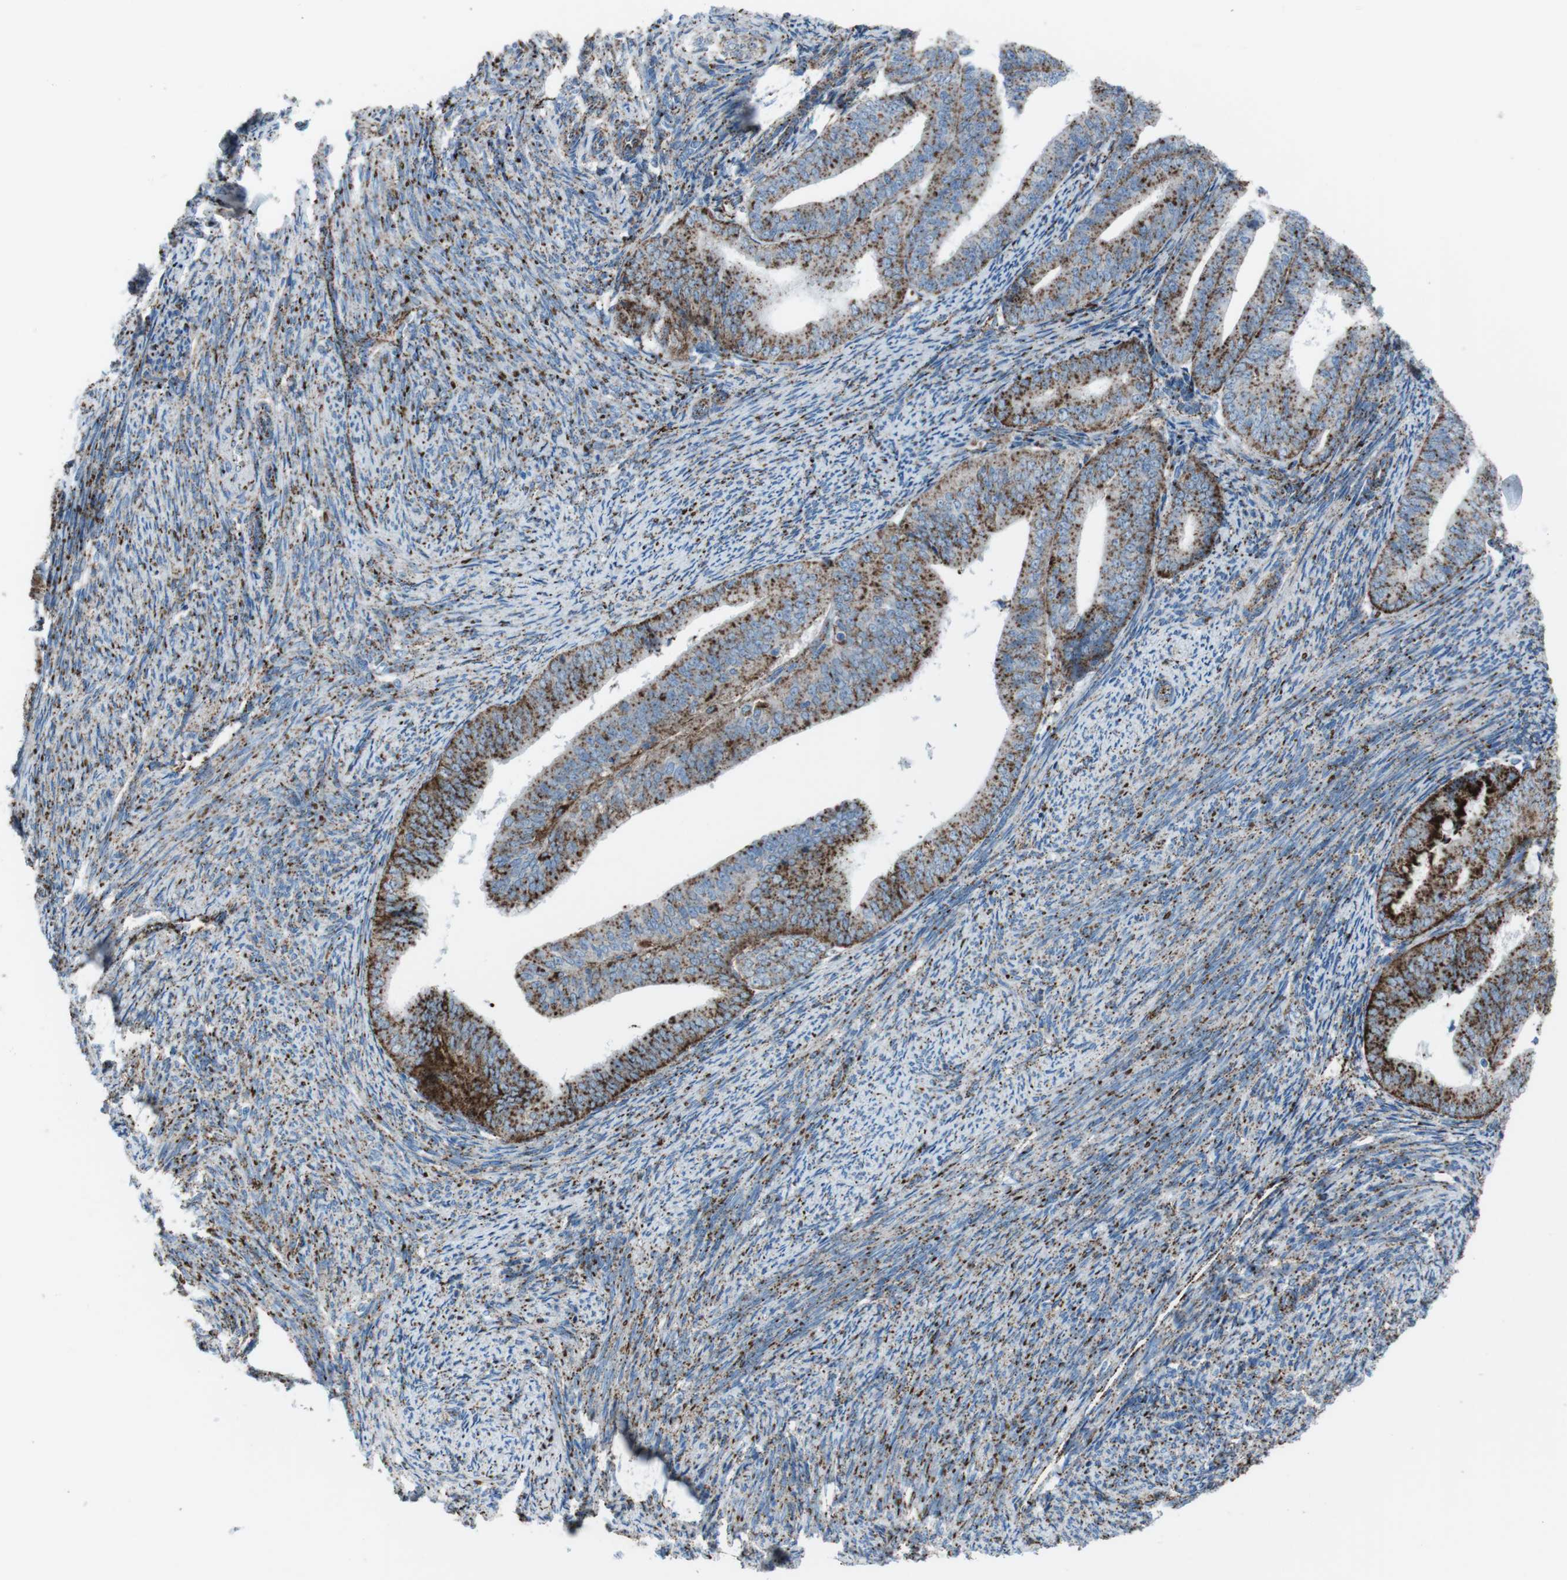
{"staining": {"intensity": "strong", "quantity": ">75%", "location": "cytoplasmic/membranous"}, "tissue": "endometrial cancer", "cell_type": "Tumor cells", "image_type": "cancer", "snomed": [{"axis": "morphology", "description": "Adenocarcinoma, NOS"}, {"axis": "topography", "description": "Endometrium"}], "caption": "Endometrial adenocarcinoma stained with a brown dye displays strong cytoplasmic/membranous positive positivity in approximately >75% of tumor cells.", "gene": "SCARB2", "patient": {"sex": "female", "age": 63}}